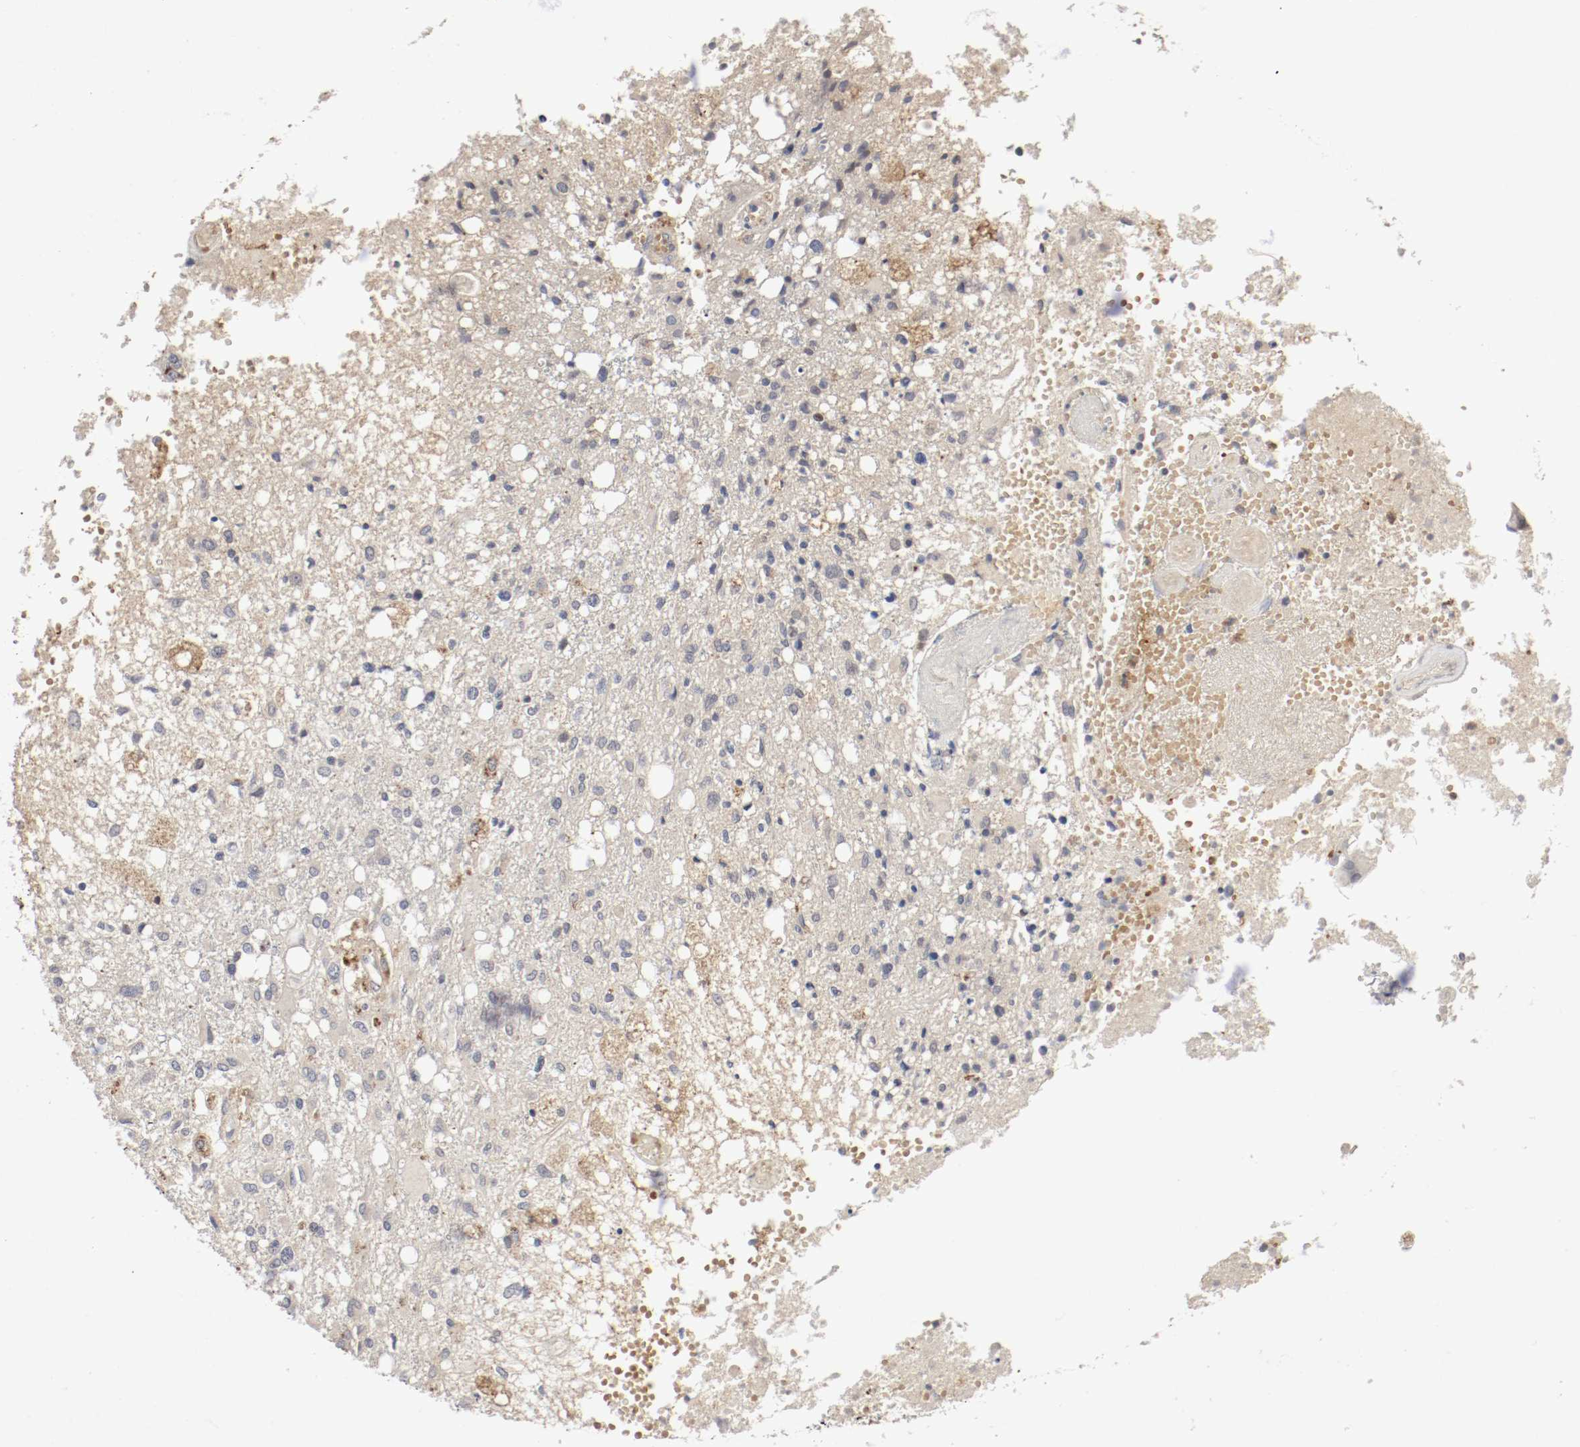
{"staining": {"intensity": "weak", "quantity": "25%-75%", "location": "cytoplasmic/membranous"}, "tissue": "glioma", "cell_type": "Tumor cells", "image_type": "cancer", "snomed": [{"axis": "morphology", "description": "Glioma, malignant, High grade"}, {"axis": "topography", "description": "Cerebral cortex"}], "caption": "An immunohistochemistry (IHC) micrograph of tumor tissue is shown. Protein staining in brown highlights weak cytoplasmic/membranous positivity in high-grade glioma (malignant) within tumor cells.", "gene": "REN", "patient": {"sex": "male", "age": 76}}